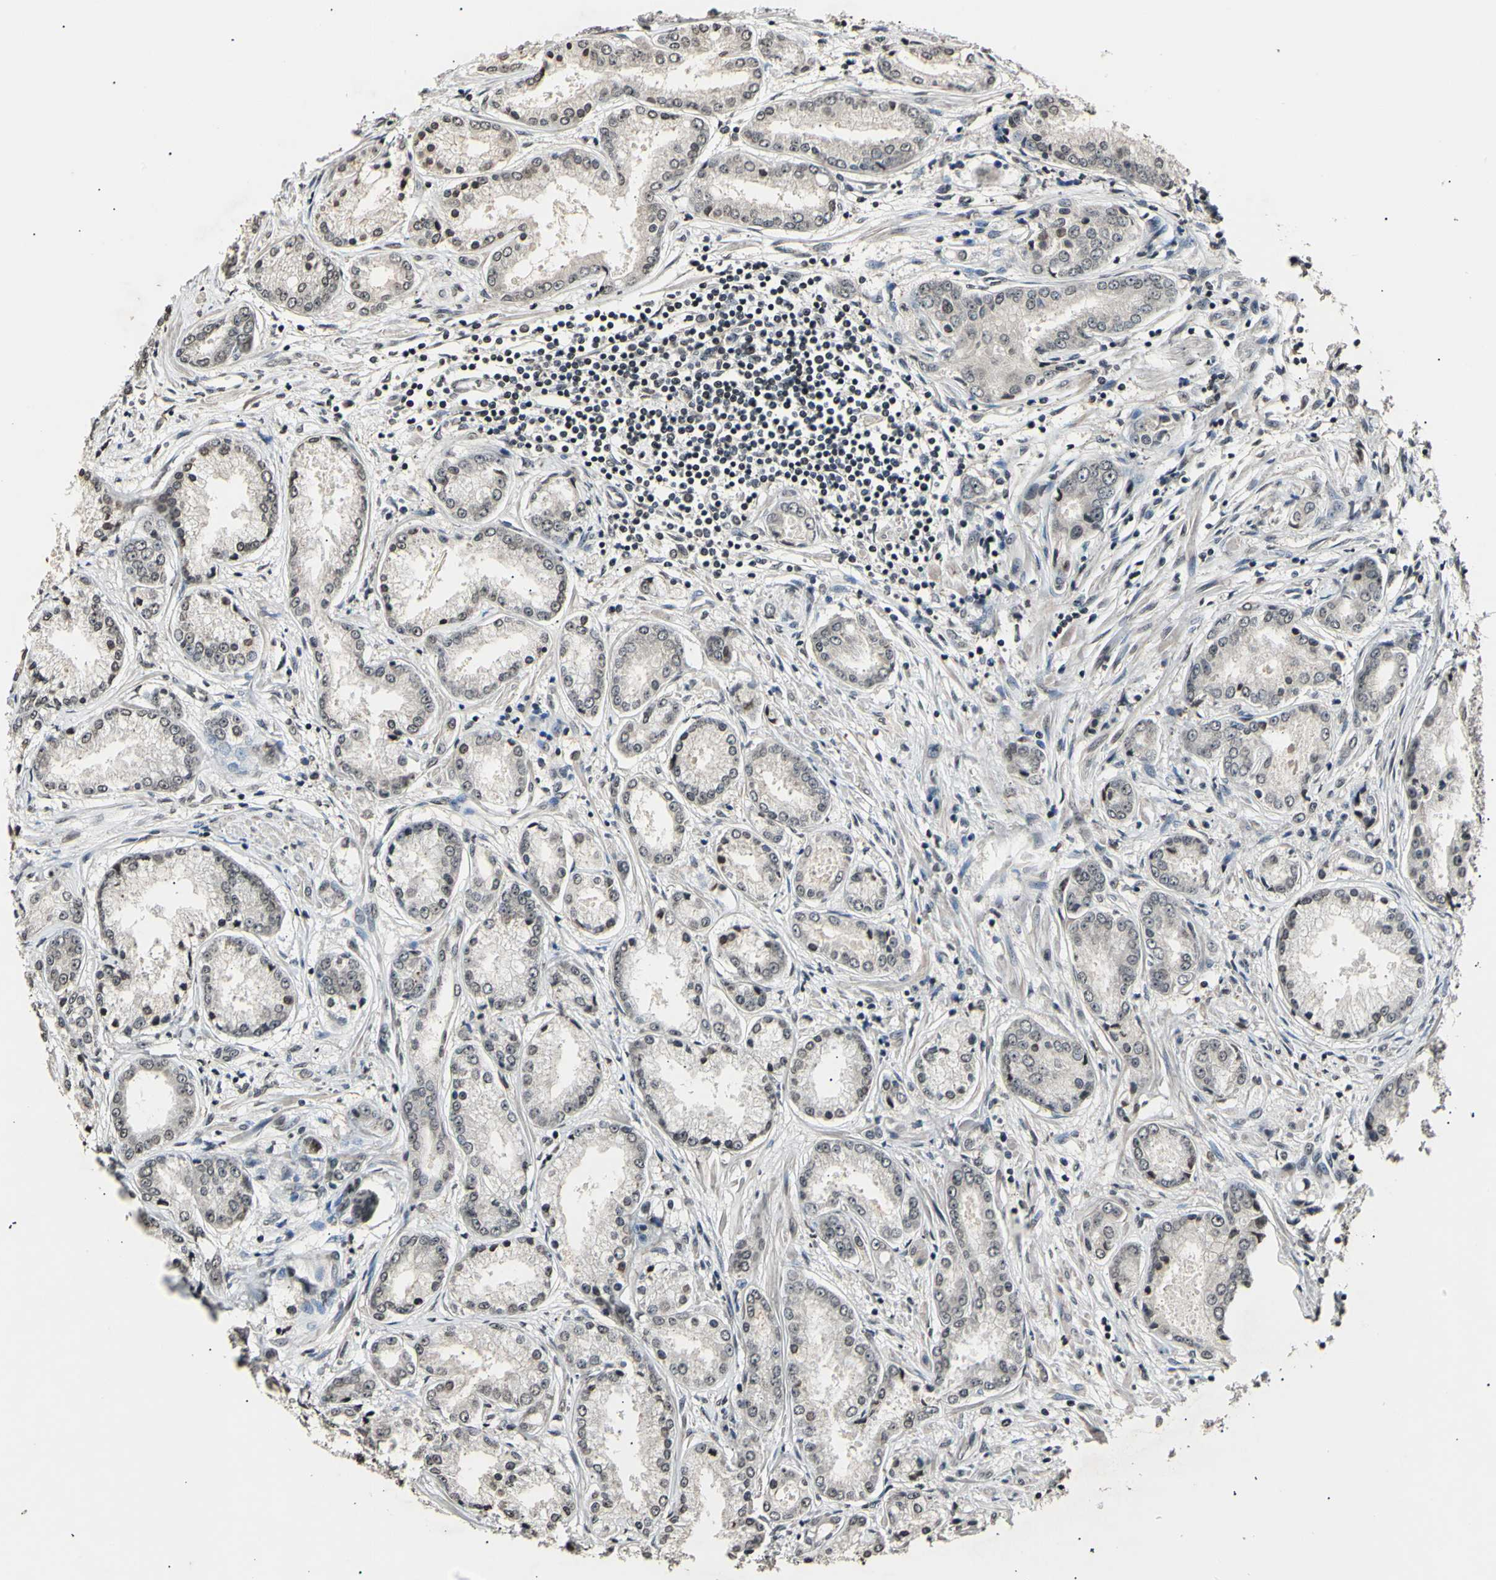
{"staining": {"intensity": "weak", "quantity": ">75%", "location": "cytoplasmic/membranous"}, "tissue": "prostate cancer", "cell_type": "Tumor cells", "image_type": "cancer", "snomed": [{"axis": "morphology", "description": "Adenocarcinoma, High grade"}, {"axis": "topography", "description": "Prostate"}], "caption": "Weak cytoplasmic/membranous protein staining is present in about >75% of tumor cells in prostate cancer (high-grade adenocarcinoma).", "gene": "ANAPC7", "patient": {"sex": "male", "age": 59}}